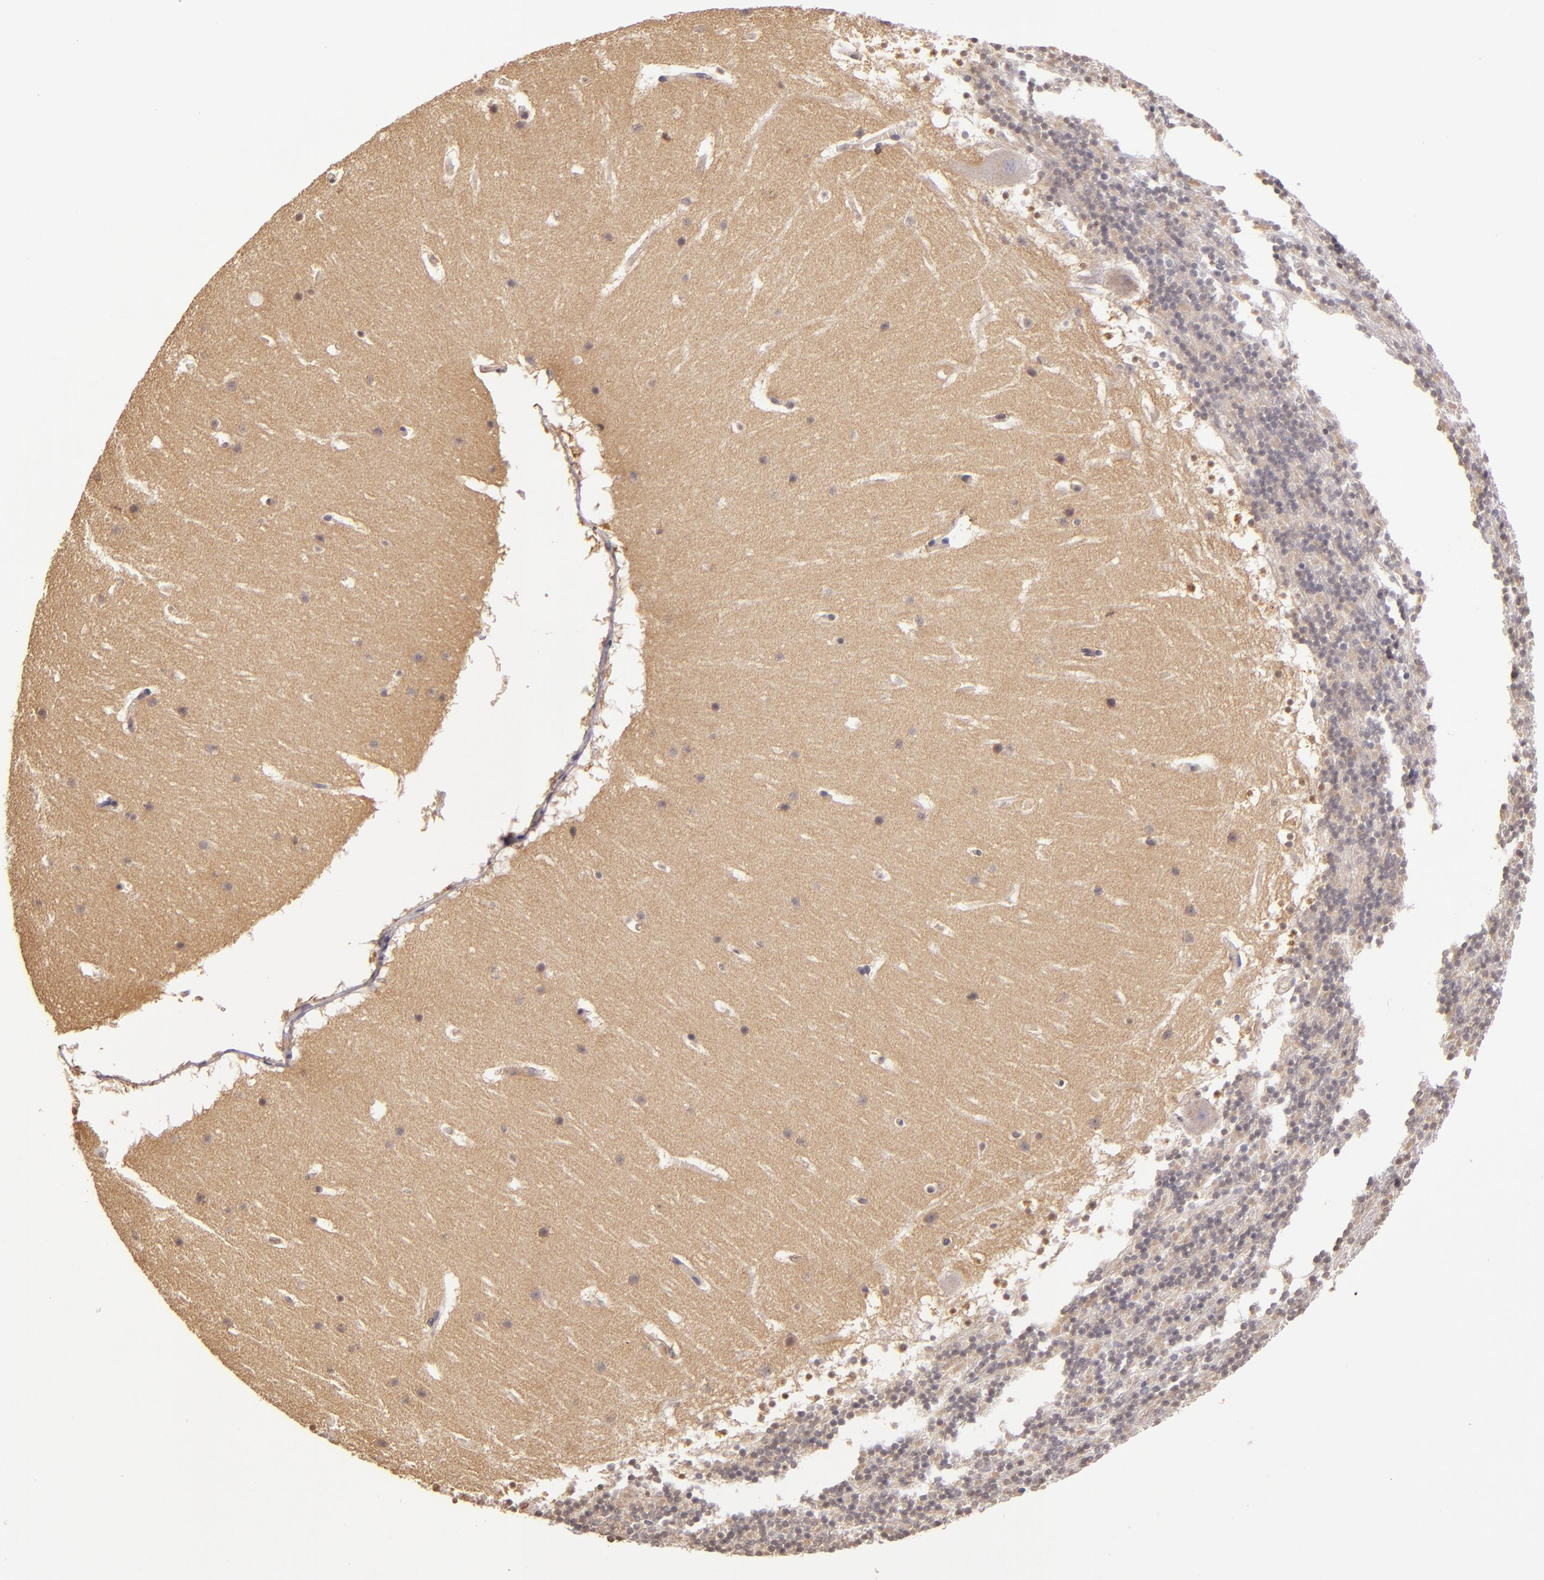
{"staining": {"intensity": "negative", "quantity": "none", "location": "none"}, "tissue": "cerebellum", "cell_type": "Cells in granular layer", "image_type": "normal", "snomed": [{"axis": "morphology", "description": "Normal tissue, NOS"}, {"axis": "topography", "description": "Cerebellum"}], "caption": "The photomicrograph shows no staining of cells in granular layer in unremarkable cerebellum. (Stains: DAB immunohistochemistry (IHC) with hematoxylin counter stain, Microscopy: brightfield microscopy at high magnification).", "gene": "ABL1", "patient": {"sex": "male", "age": 45}}